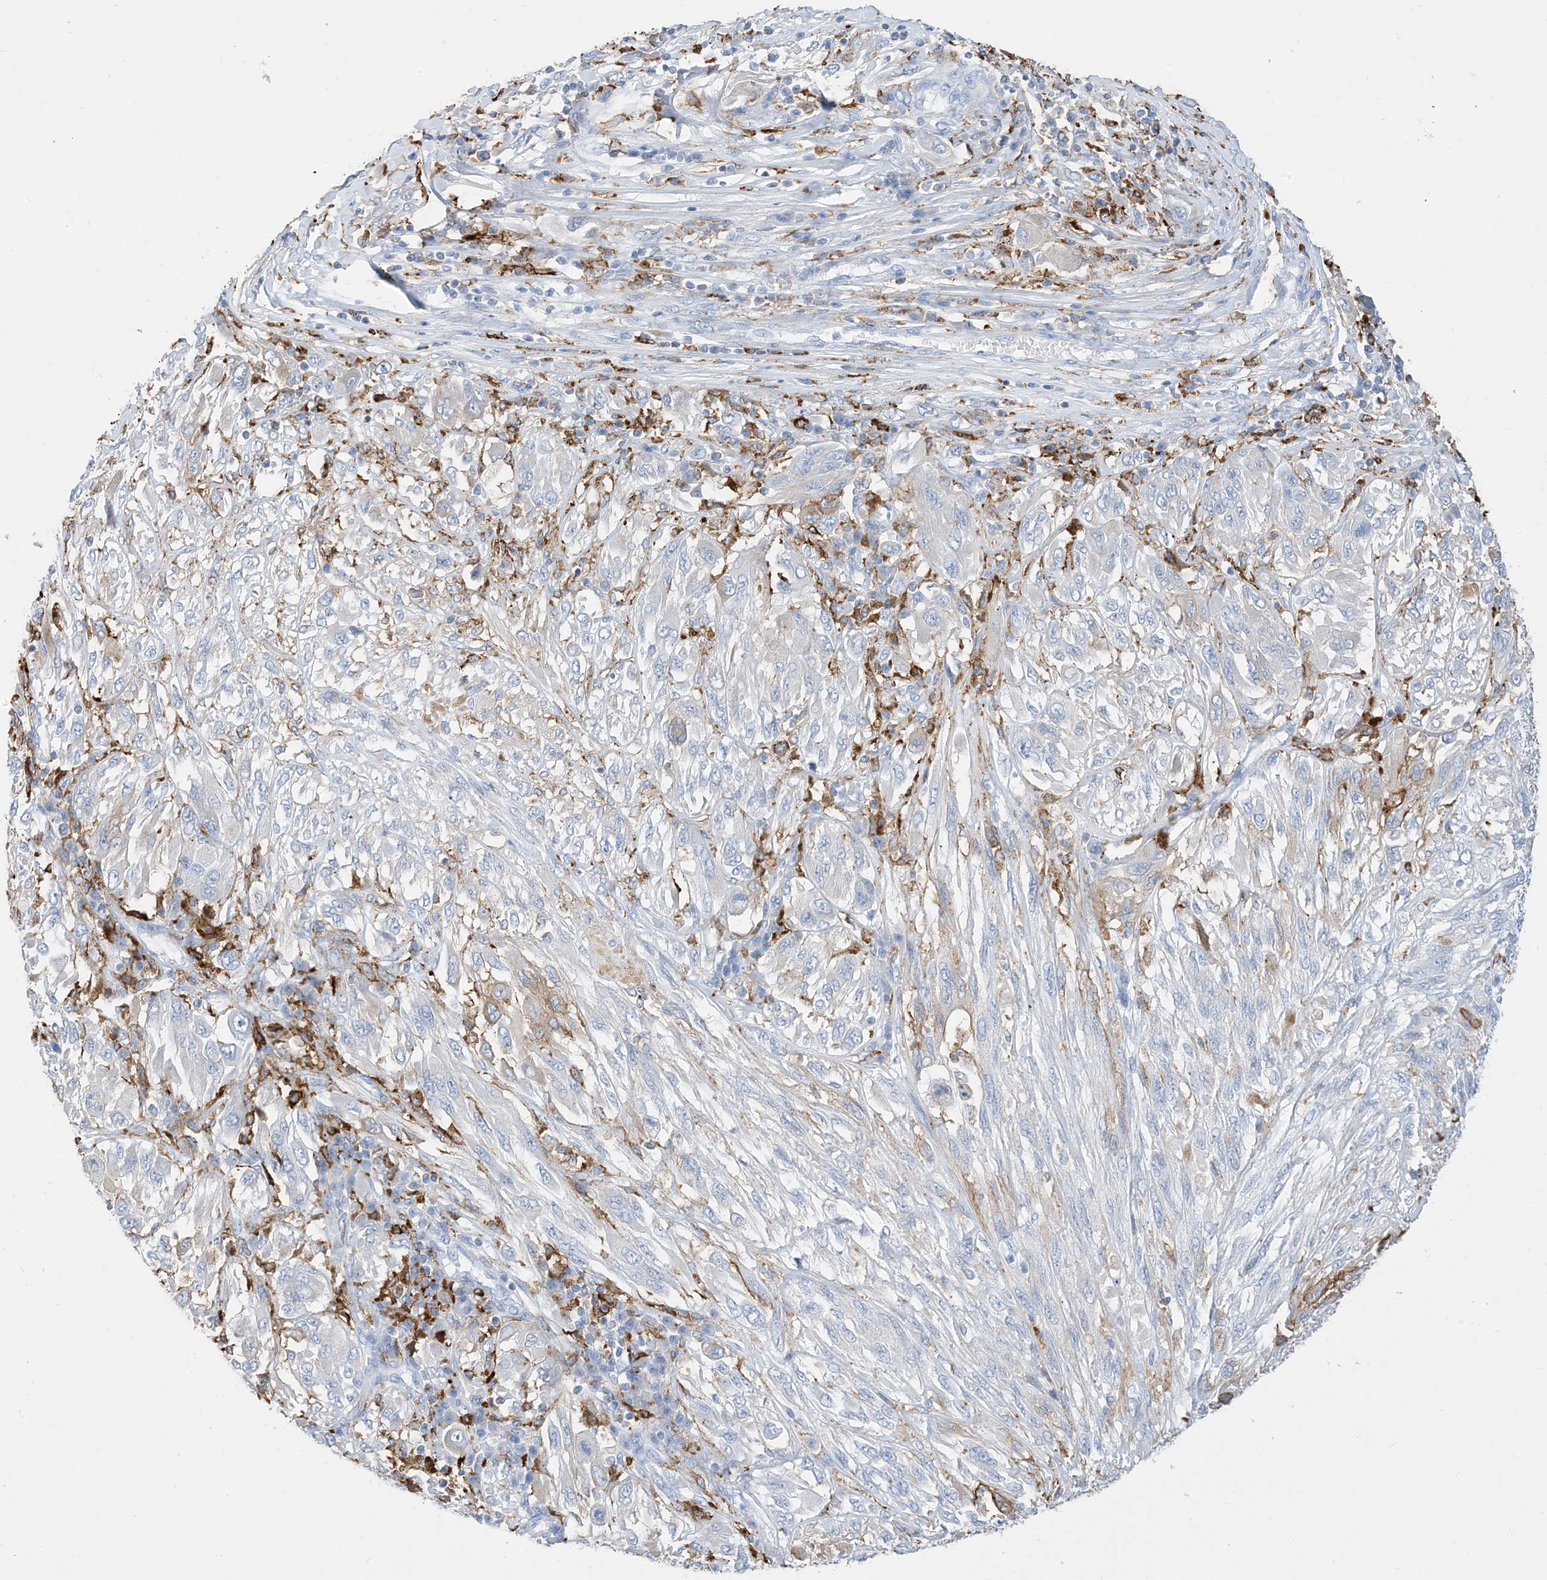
{"staining": {"intensity": "weak", "quantity": "<25%", "location": "cytoplasmic/membranous"}, "tissue": "melanoma", "cell_type": "Tumor cells", "image_type": "cancer", "snomed": [{"axis": "morphology", "description": "Malignant melanoma, NOS"}, {"axis": "topography", "description": "Skin"}], "caption": "A high-resolution image shows immunohistochemistry (IHC) staining of melanoma, which shows no significant staining in tumor cells.", "gene": "DPH3", "patient": {"sex": "female", "age": 91}}